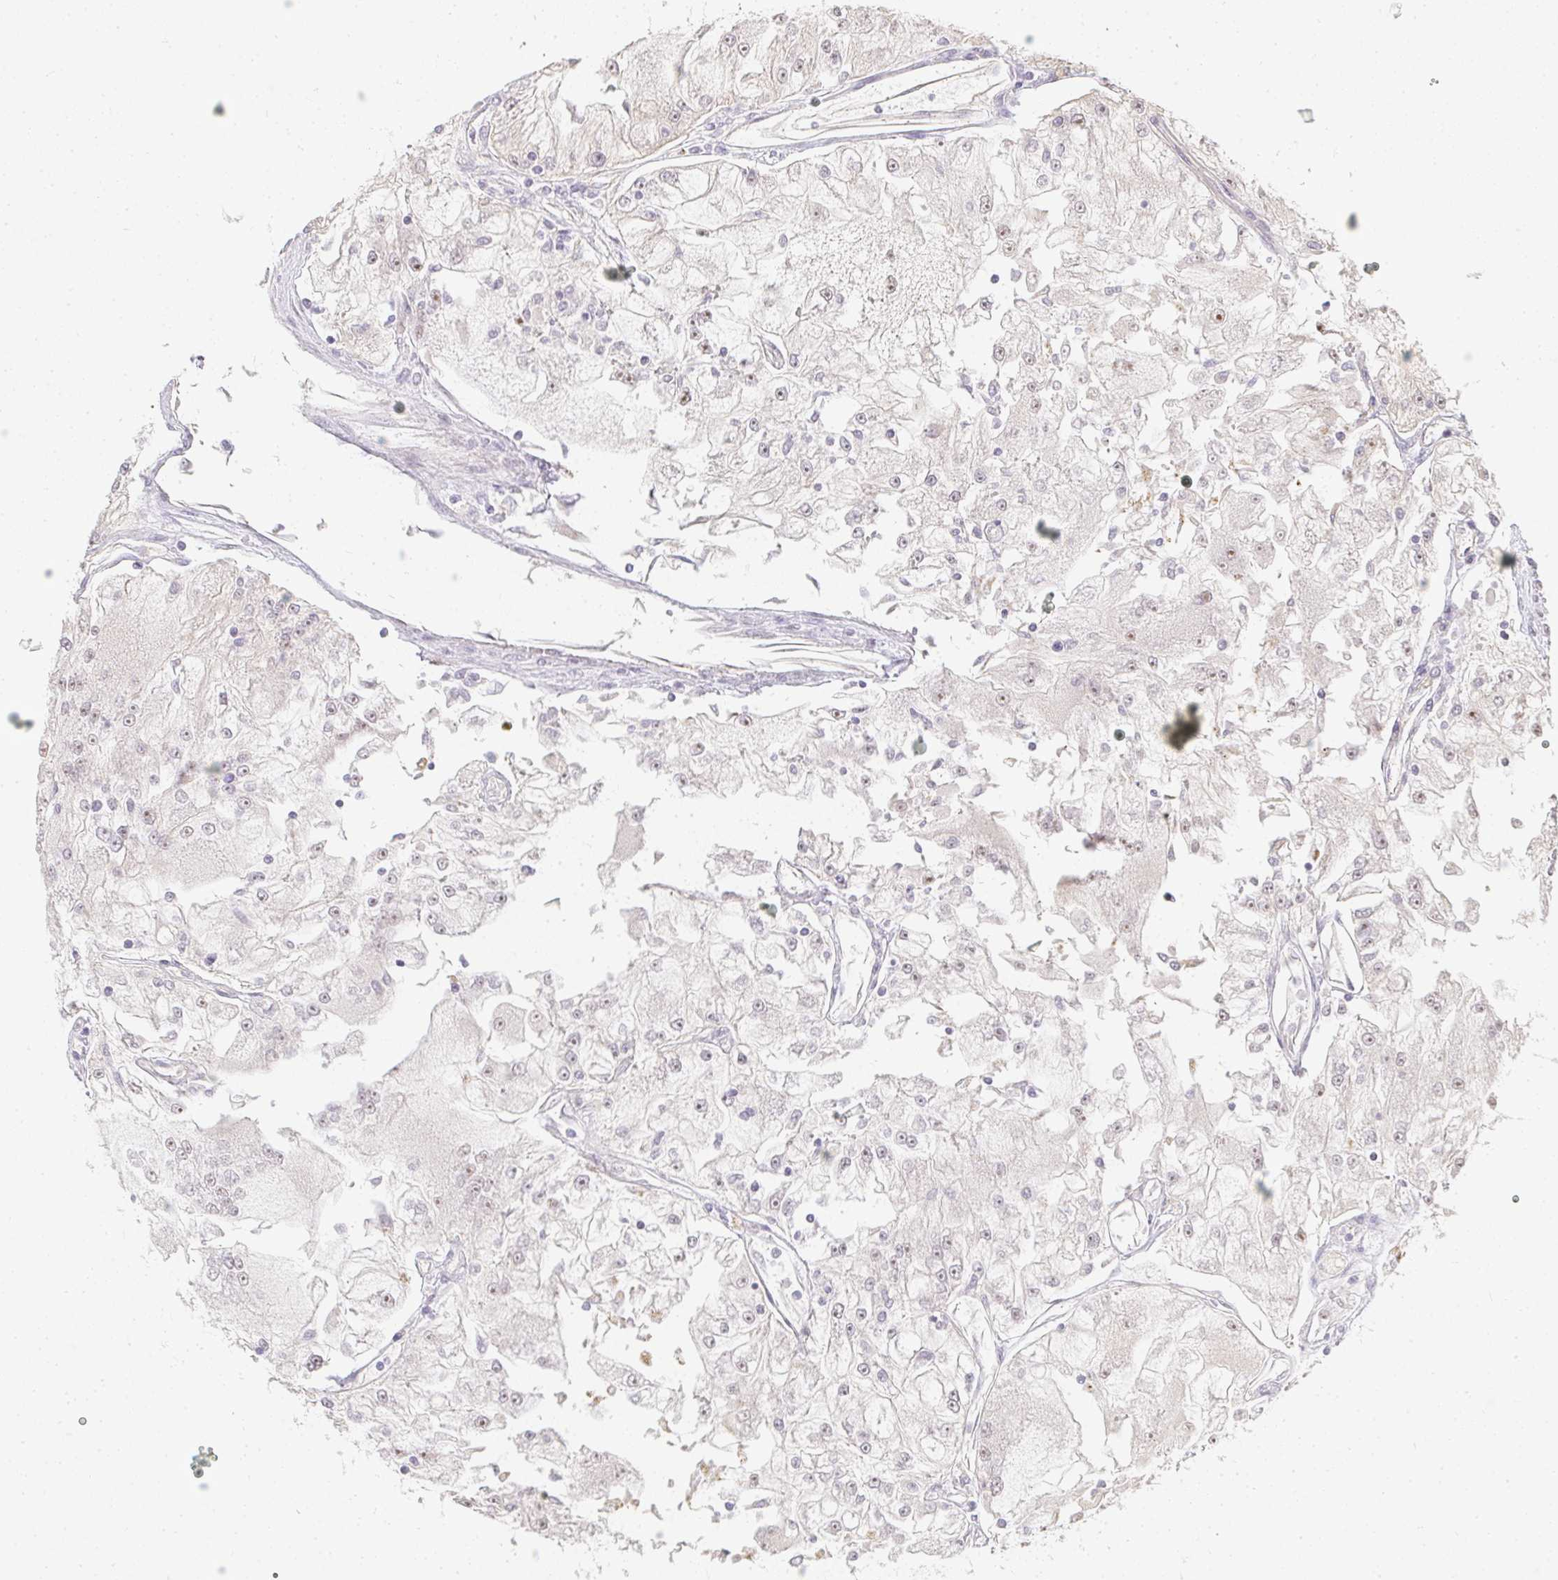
{"staining": {"intensity": "negative", "quantity": "none", "location": "none"}, "tissue": "renal cancer", "cell_type": "Tumor cells", "image_type": "cancer", "snomed": [{"axis": "morphology", "description": "Adenocarcinoma, NOS"}, {"axis": "topography", "description": "Kidney"}], "caption": "A micrograph of human renal cancer is negative for staining in tumor cells. The staining was performed using DAB to visualize the protein expression in brown, while the nuclei were stained in blue with hematoxylin (Magnification: 20x).", "gene": "SLC35B3", "patient": {"sex": "female", "age": 72}}